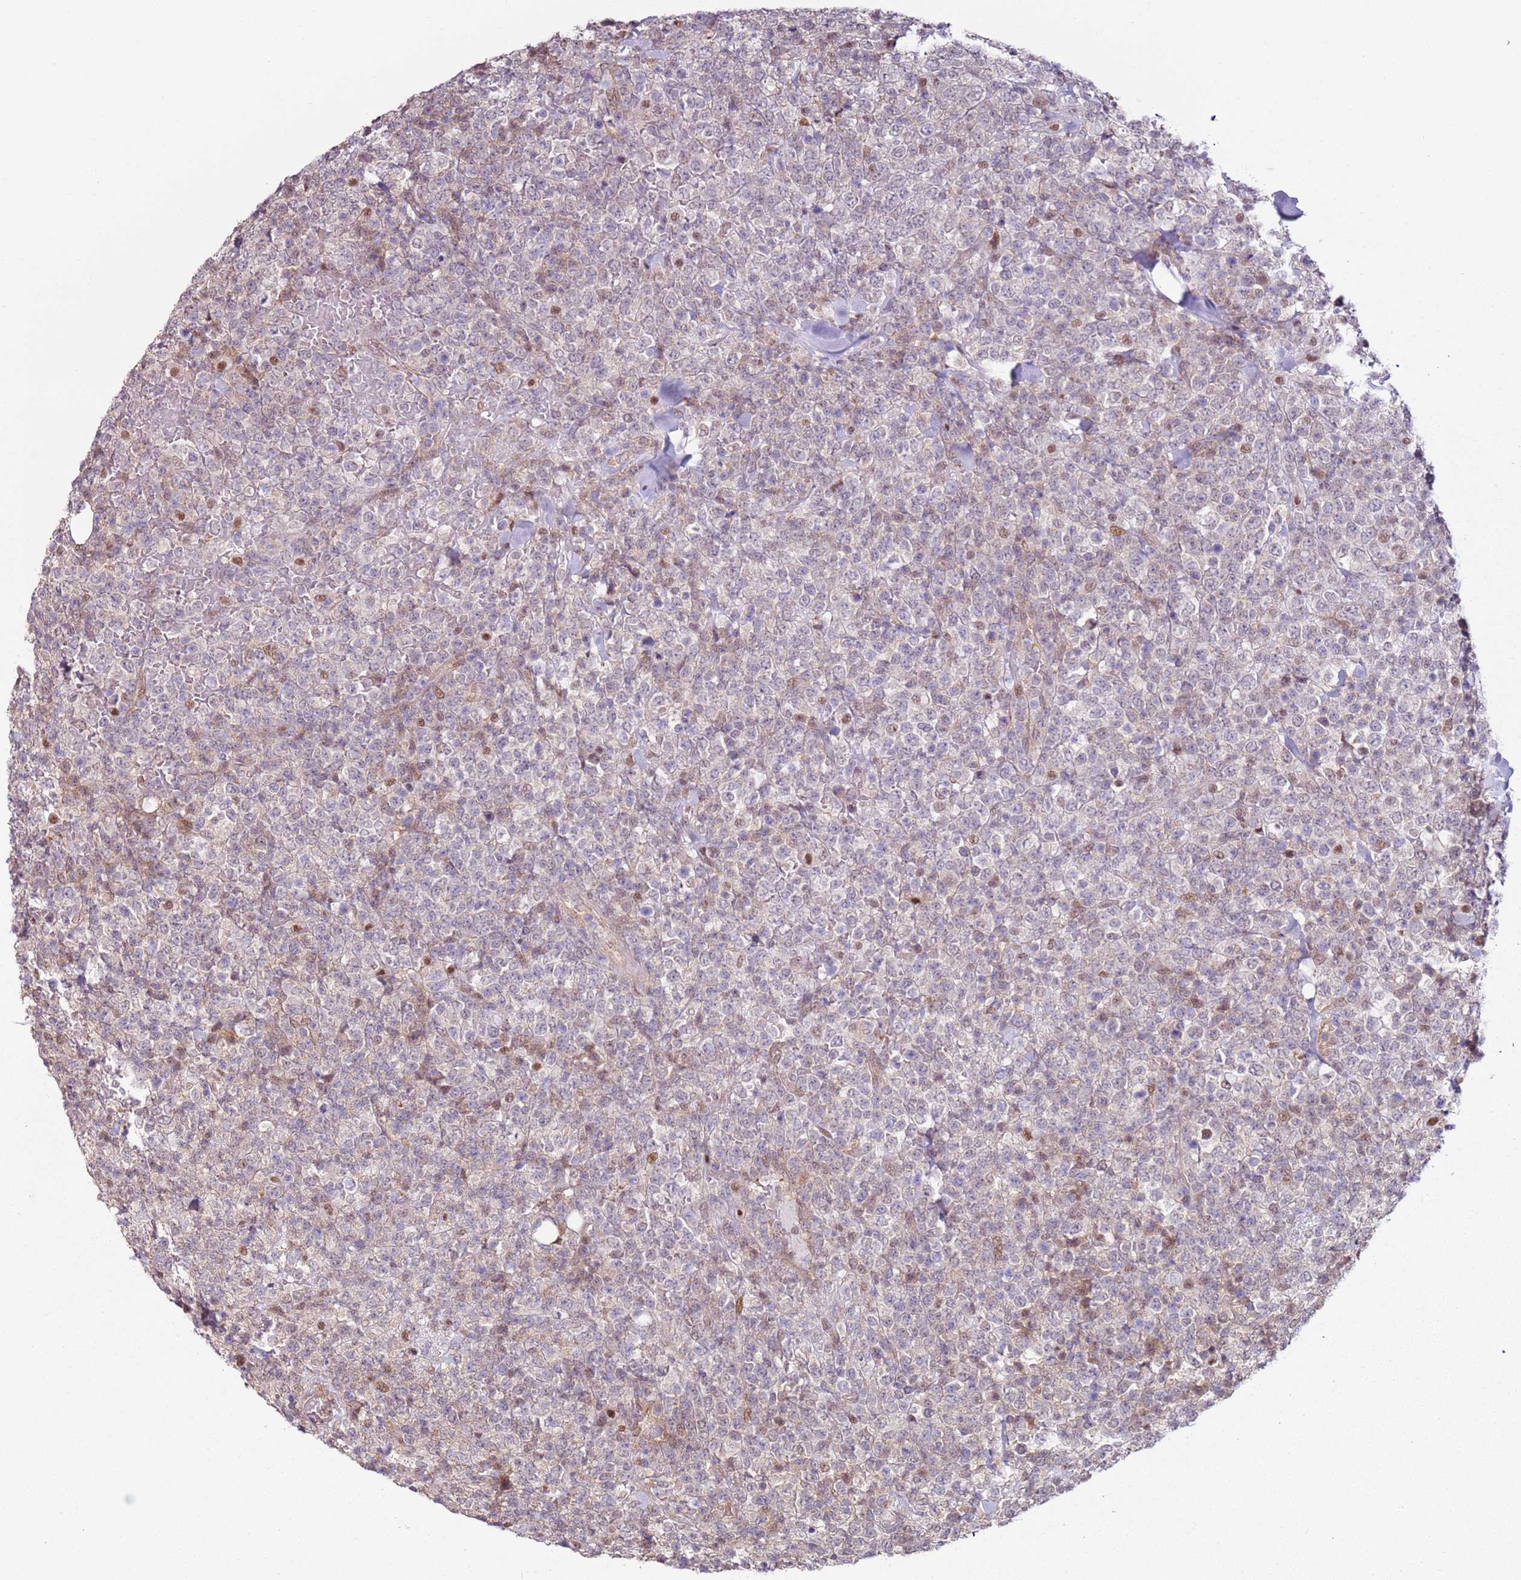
{"staining": {"intensity": "negative", "quantity": "none", "location": "none"}, "tissue": "lymphoma", "cell_type": "Tumor cells", "image_type": "cancer", "snomed": [{"axis": "morphology", "description": "Malignant lymphoma, non-Hodgkin's type, High grade"}, {"axis": "topography", "description": "Colon"}], "caption": "Histopathology image shows no protein expression in tumor cells of lymphoma tissue. (DAB (3,3'-diaminobenzidine) immunohistochemistry (IHC) visualized using brightfield microscopy, high magnification).", "gene": "PSMD4", "patient": {"sex": "female", "age": 53}}